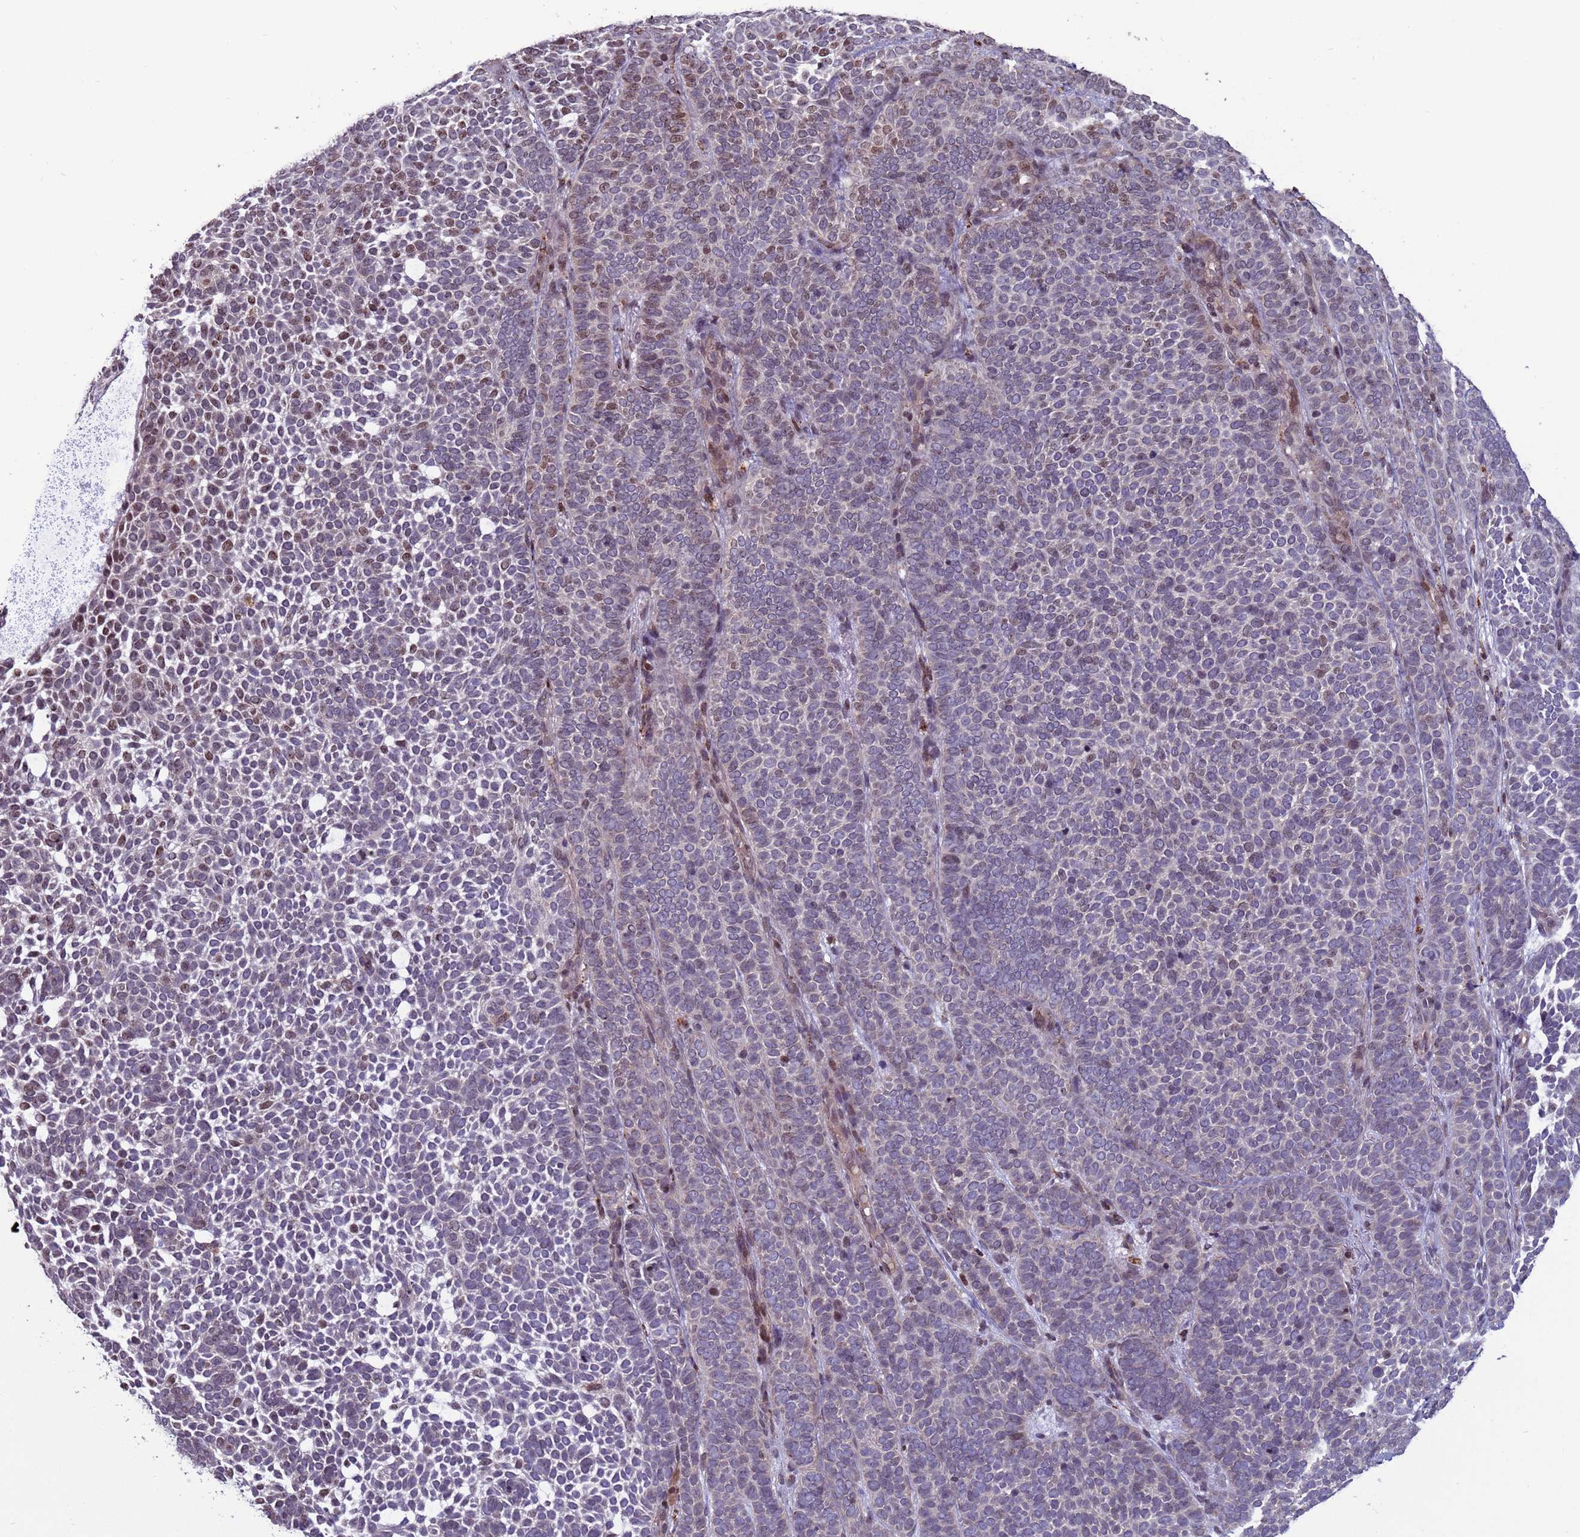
{"staining": {"intensity": "weak", "quantity": "<25%", "location": "cytoplasmic/membranous,nuclear"}, "tissue": "skin cancer", "cell_type": "Tumor cells", "image_type": "cancer", "snomed": [{"axis": "morphology", "description": "Basal cell carcinoma"}, {"axis": "topography", "description": "Skin"}], "caption": "Protein analysis of skin cancer exhibits no significant staining in tumor cells.", "gene": "HGH1", "patient": {"sex": "female", "age": 77}}